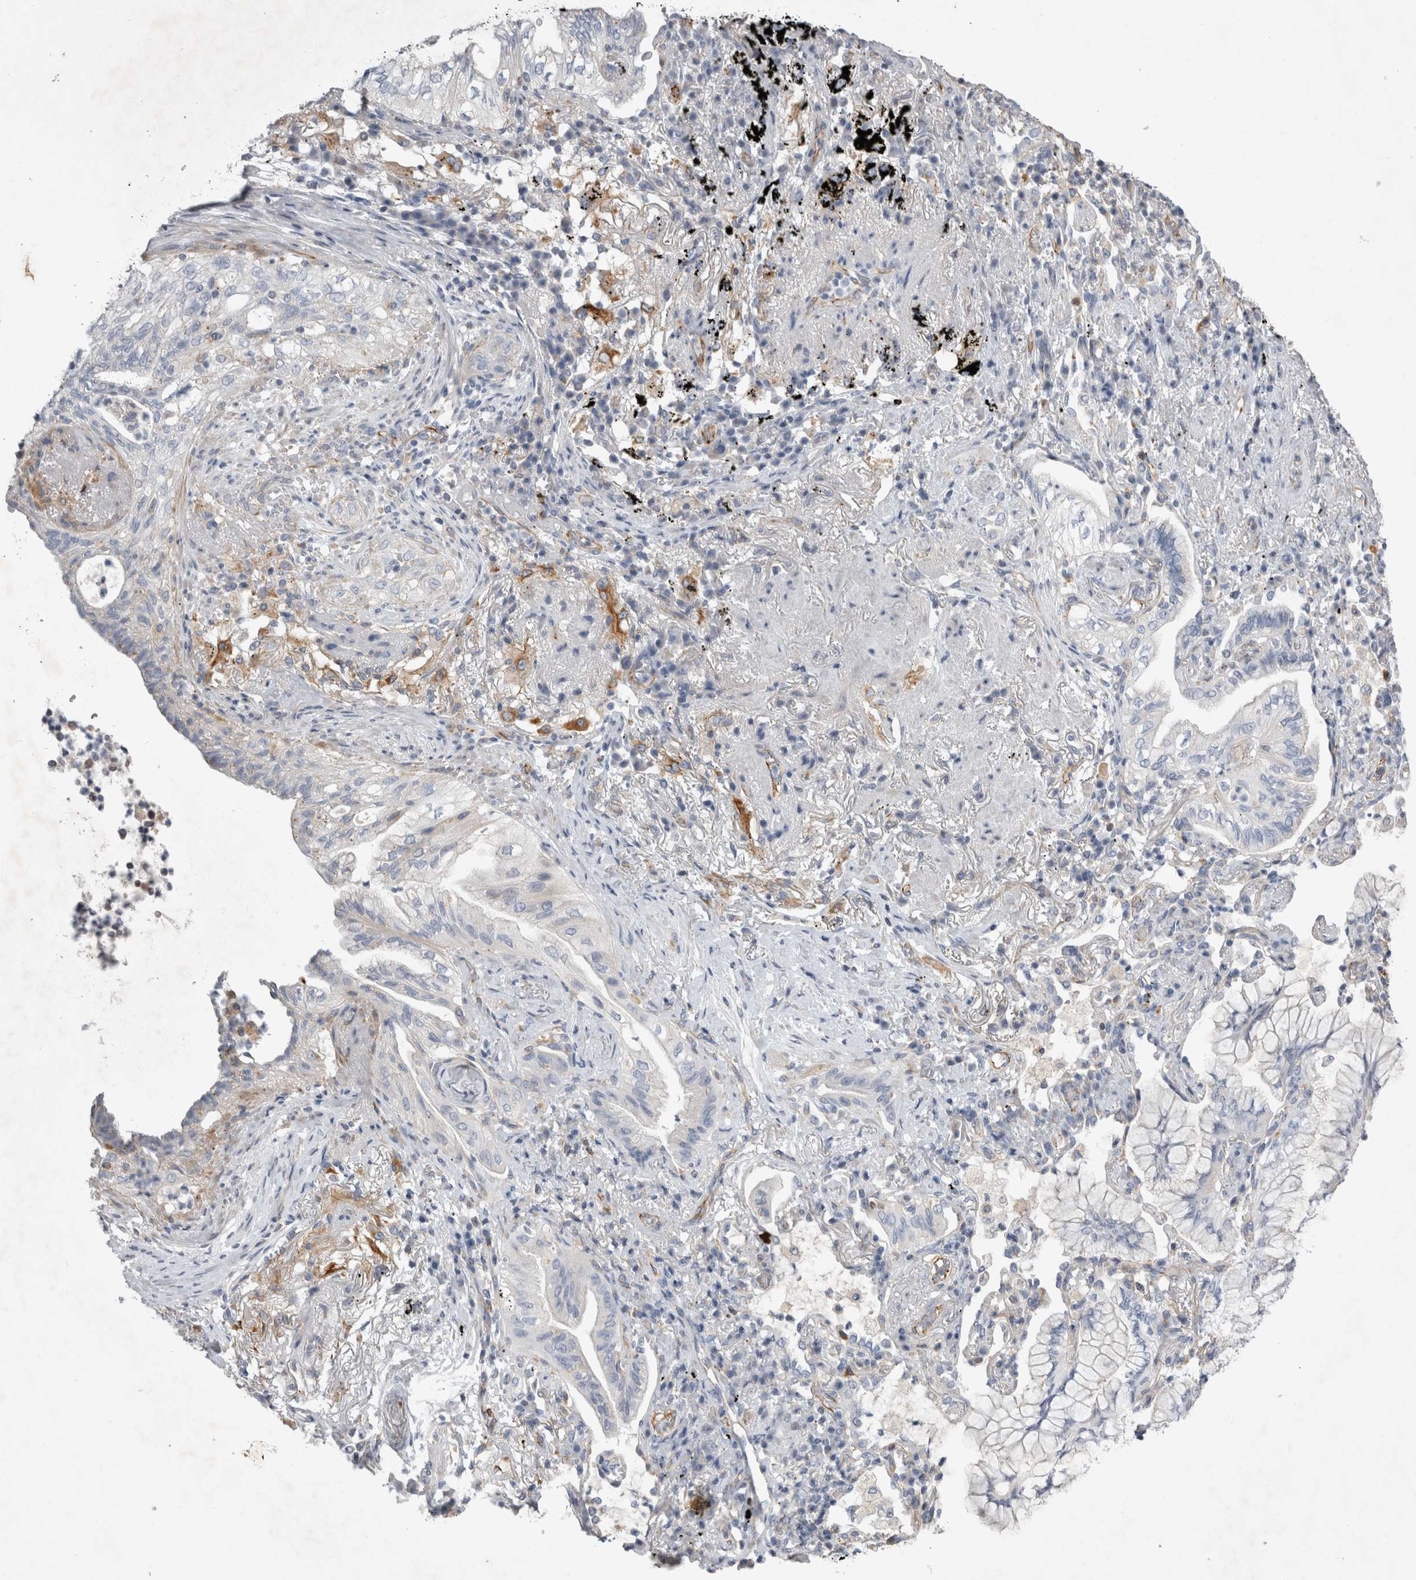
{"staining": {"intensity": "negative", "quantity": "none", "location": "none"}, "tissue": "lung cancer", "cell_type": "Tumor cells", "image_type": "cancer", "snomed": [{"axis": "morphology", "description": "Adenocarcinoma, NOS"}, {"axis": "topography", "description": "Lung"}], "caption": "DAB immunohistochemical staining of human lung cancer exhibits no significant expression in tumor cells. The staining was performed using DAB (3,3'-diaminobenzidine) to visualize the protein expression in brown, while the nuclei were stained in blue with hematoxylin (Magnification: 20x).", "gene": "STRADB", "patient": {"sex": "female", "age": 70}}